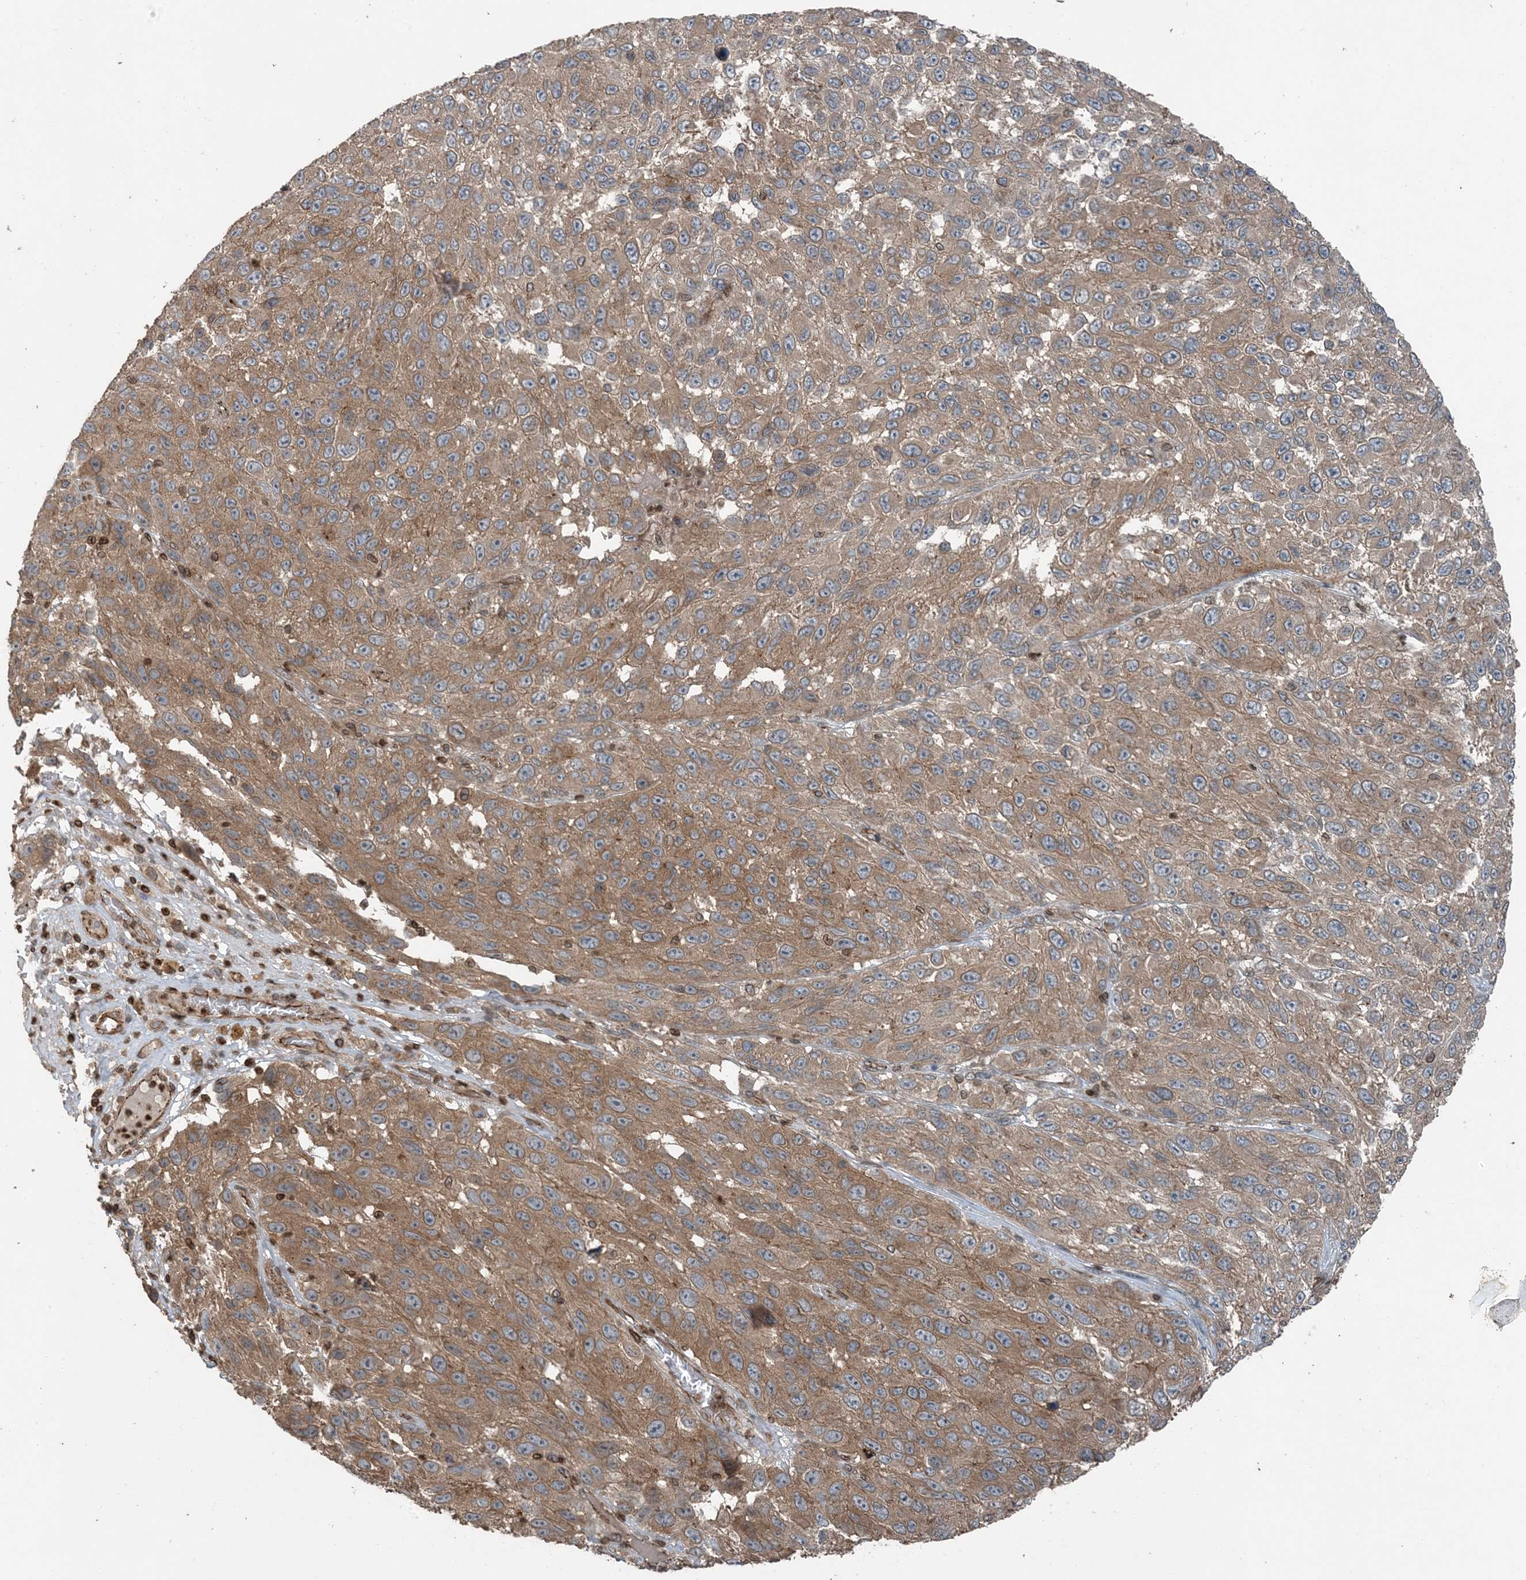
{"staining": {"intensity": "moderate", "quantity": ">75%", "location": "cytoplasmic/membranous"}, "tissue": "melanoma", "cell_type": "Tumor cells", "image_type": "cancer", "snomed": [{"axis": "morphology", "description": "Malignant melanoma, NOS"}, {"axis": "topography", "description": "Skin"}], "caption": "Moderate cytoplasmic/membranous staining is seen in approximately >75% of tumor cells in malignant melanoma.", "gene": "ZFAND2B", "patient": {"sex": "female", "age": 96}}